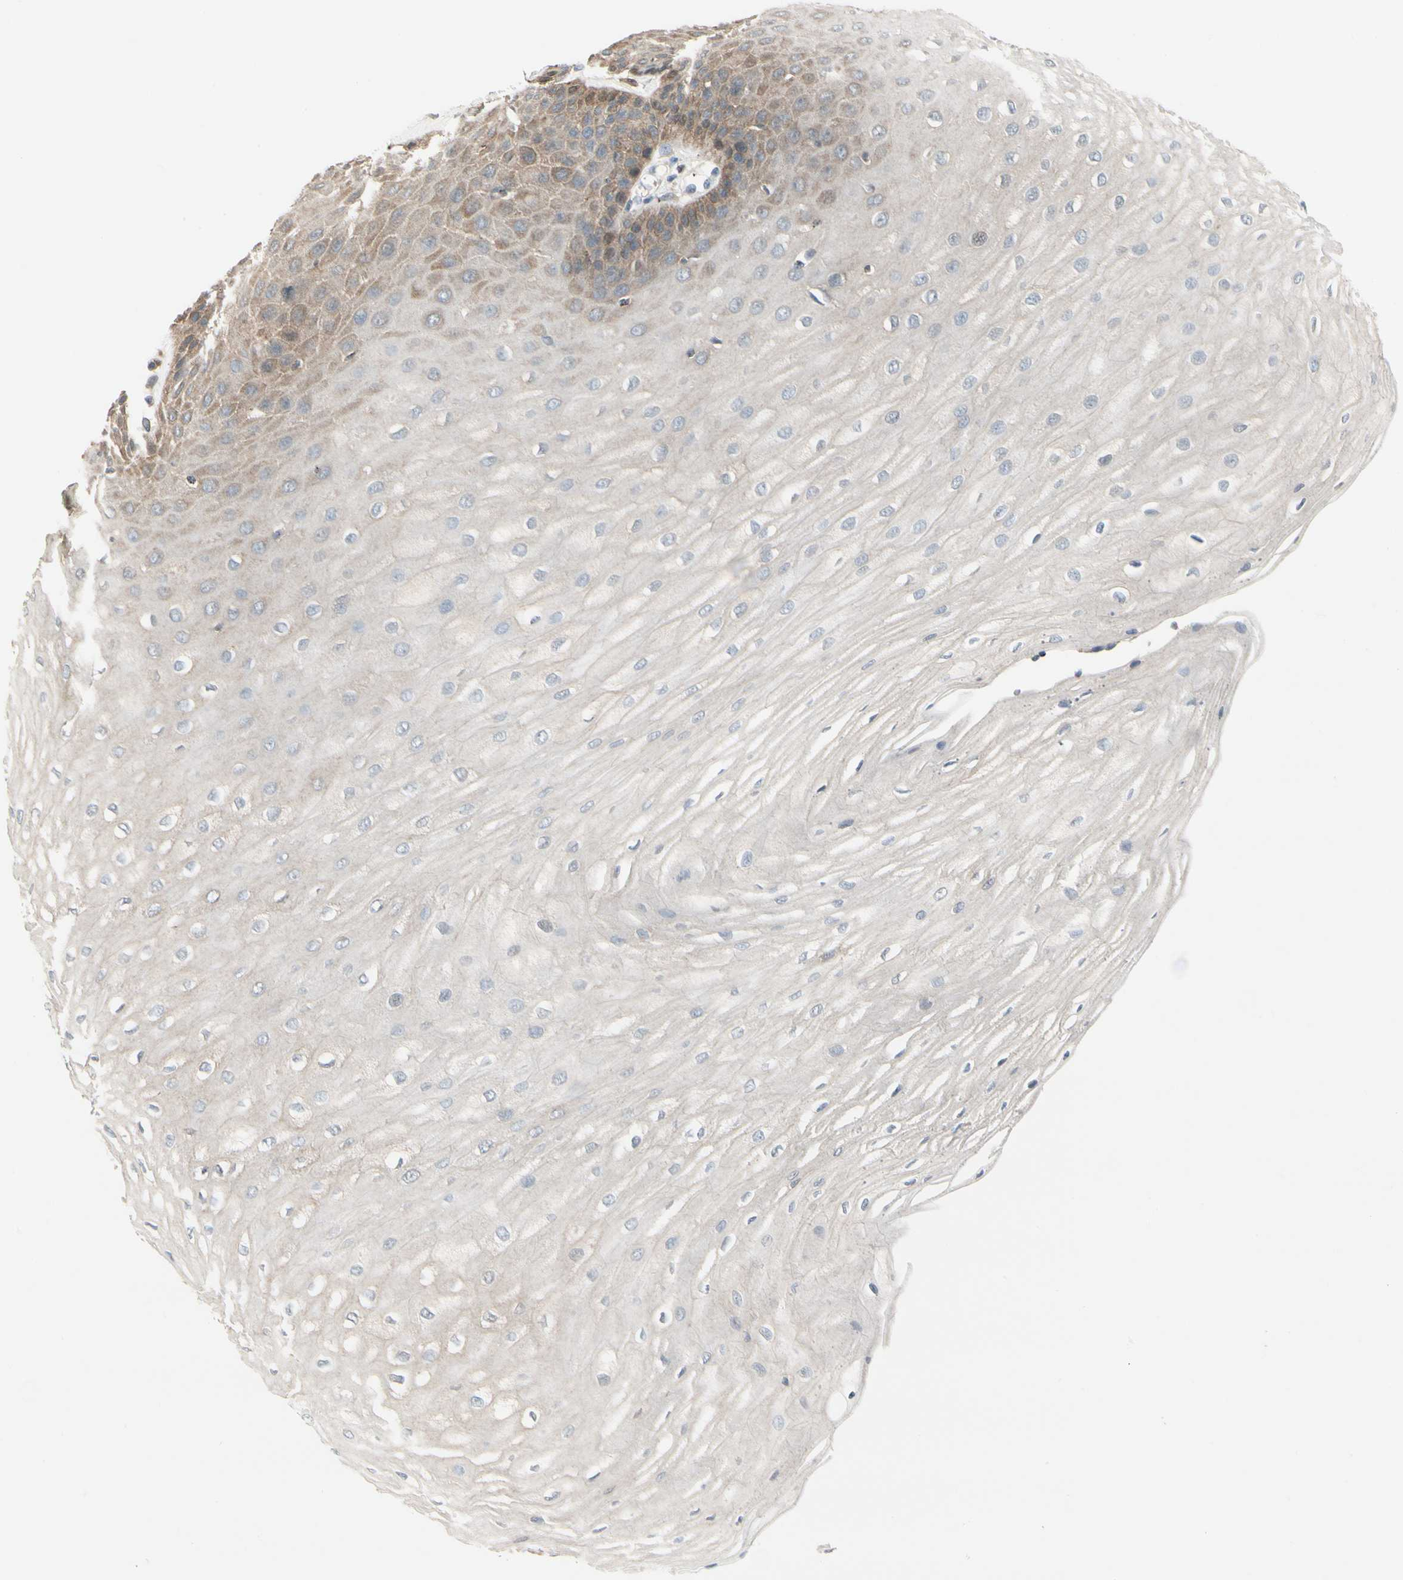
{"staining": {"intensity": "moderate", "quantity": "<25%", "location": "cytoplasmic/membranous"}, "tissue": "esophagus", "cell_type": "Squamous epithelial cells", "image_type": "normal", "snomed": [{"axis": "morphology", "description": "Normal tissue, NOS"}, {"axis": "morphology", "description": "Squamous cell carcinoma, NOS"}, {"axis": "topography", "description": "Esophagus"}], "caption": "Immunohistochemistry (IHC) (DAB) staining of unremarkable esophagus shows moderate cytoplasmic/membranous protein positivity in about <25% of squamous epithelial cells.", "gene": "EVC", "patient": {"sex": "male", "age": 65}}